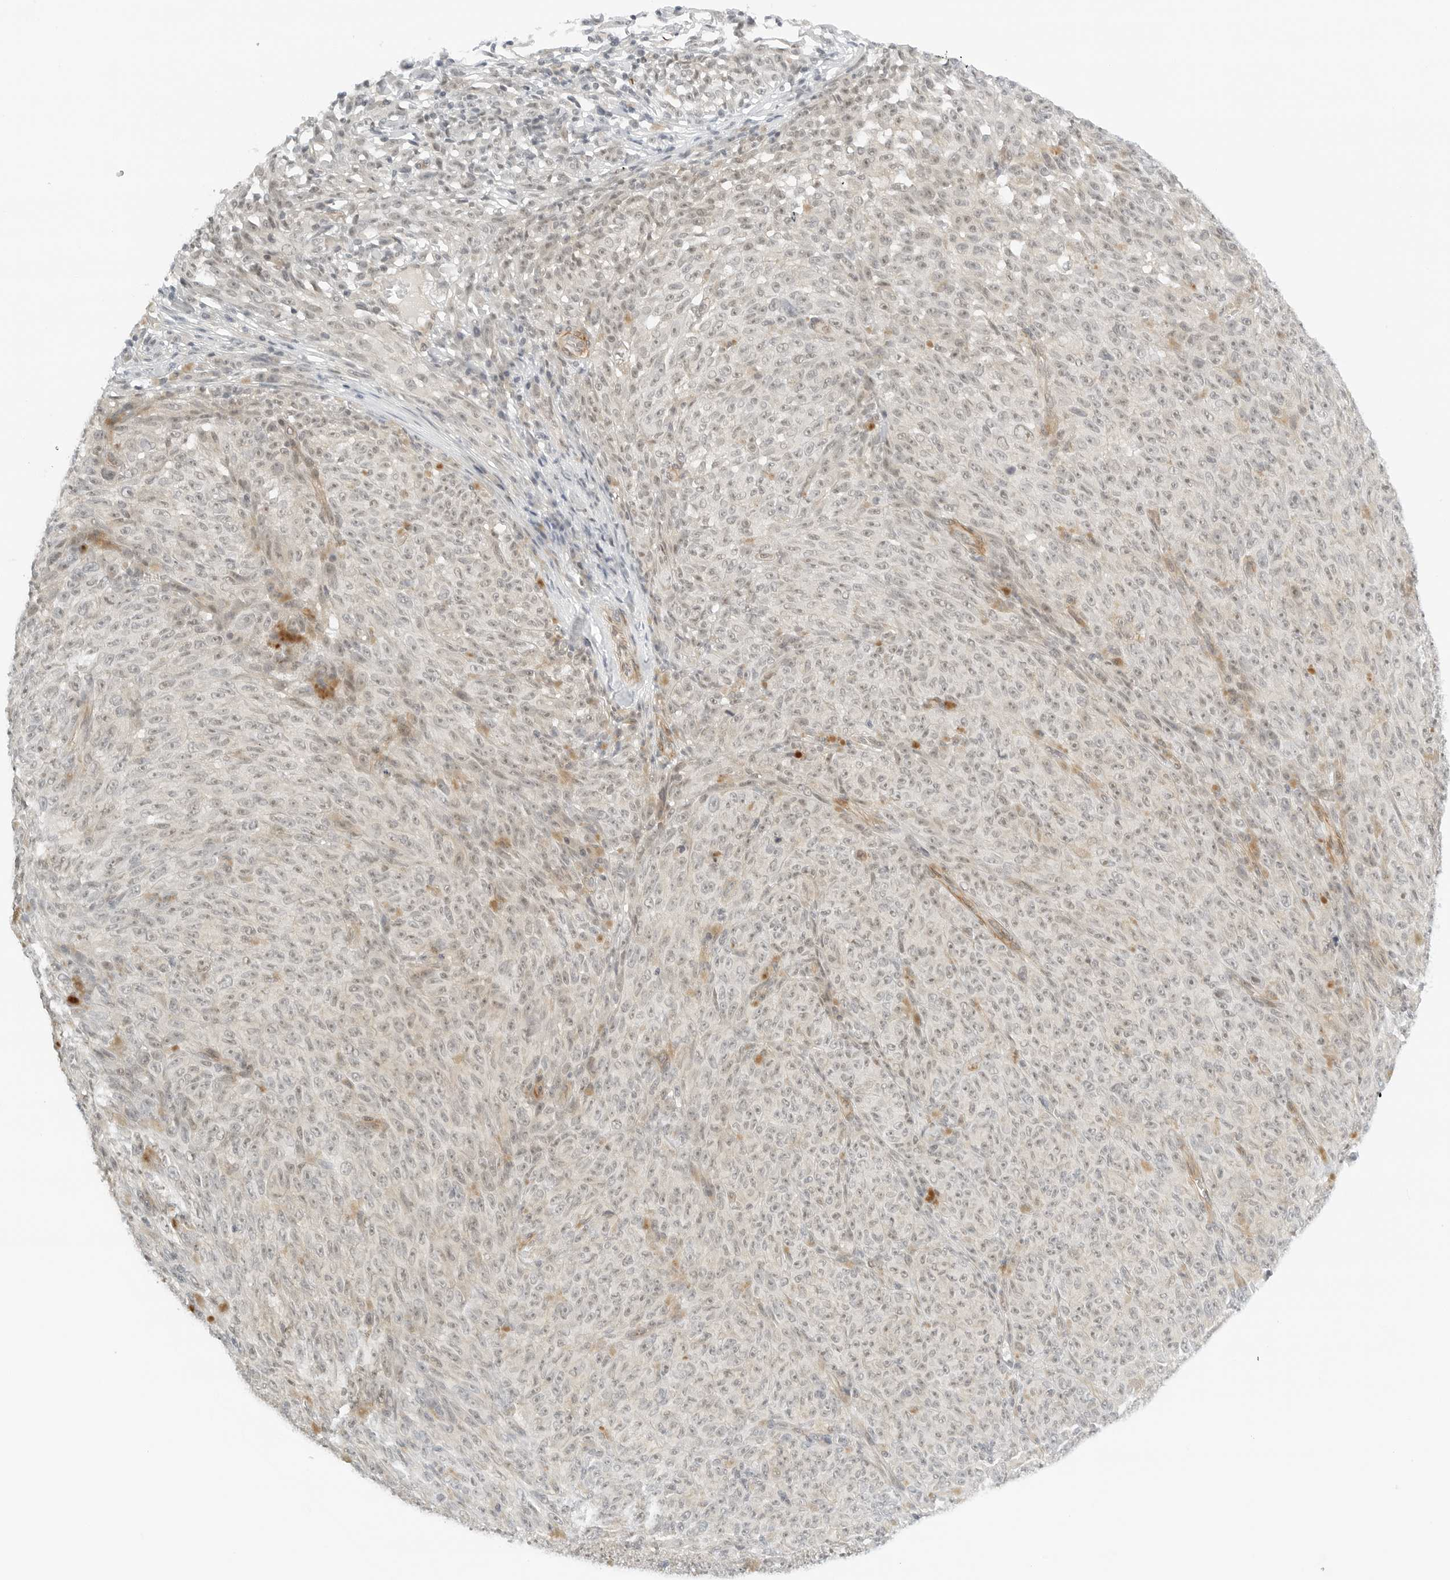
{"staining": {"intensity": "weak", "quantity": "<25%", "location": "nuclear"}, "tissue": "melanoma", "cell_type": "Tumor cells", "image_type": "cancer", "snomed": [{"axis": "morphology", "description": "Malignant melanoma, NOS"}, {"axis": "topography", "description": "Skin"}], "caption": "IHC image of neoplastic tissue: melanoma stained with DAB (3,3'-diaminobenzidine) reveals no significant protein staining in tumor cells.", "gene": "NEO1", "patient": {"sex": "female", "age": 82}}